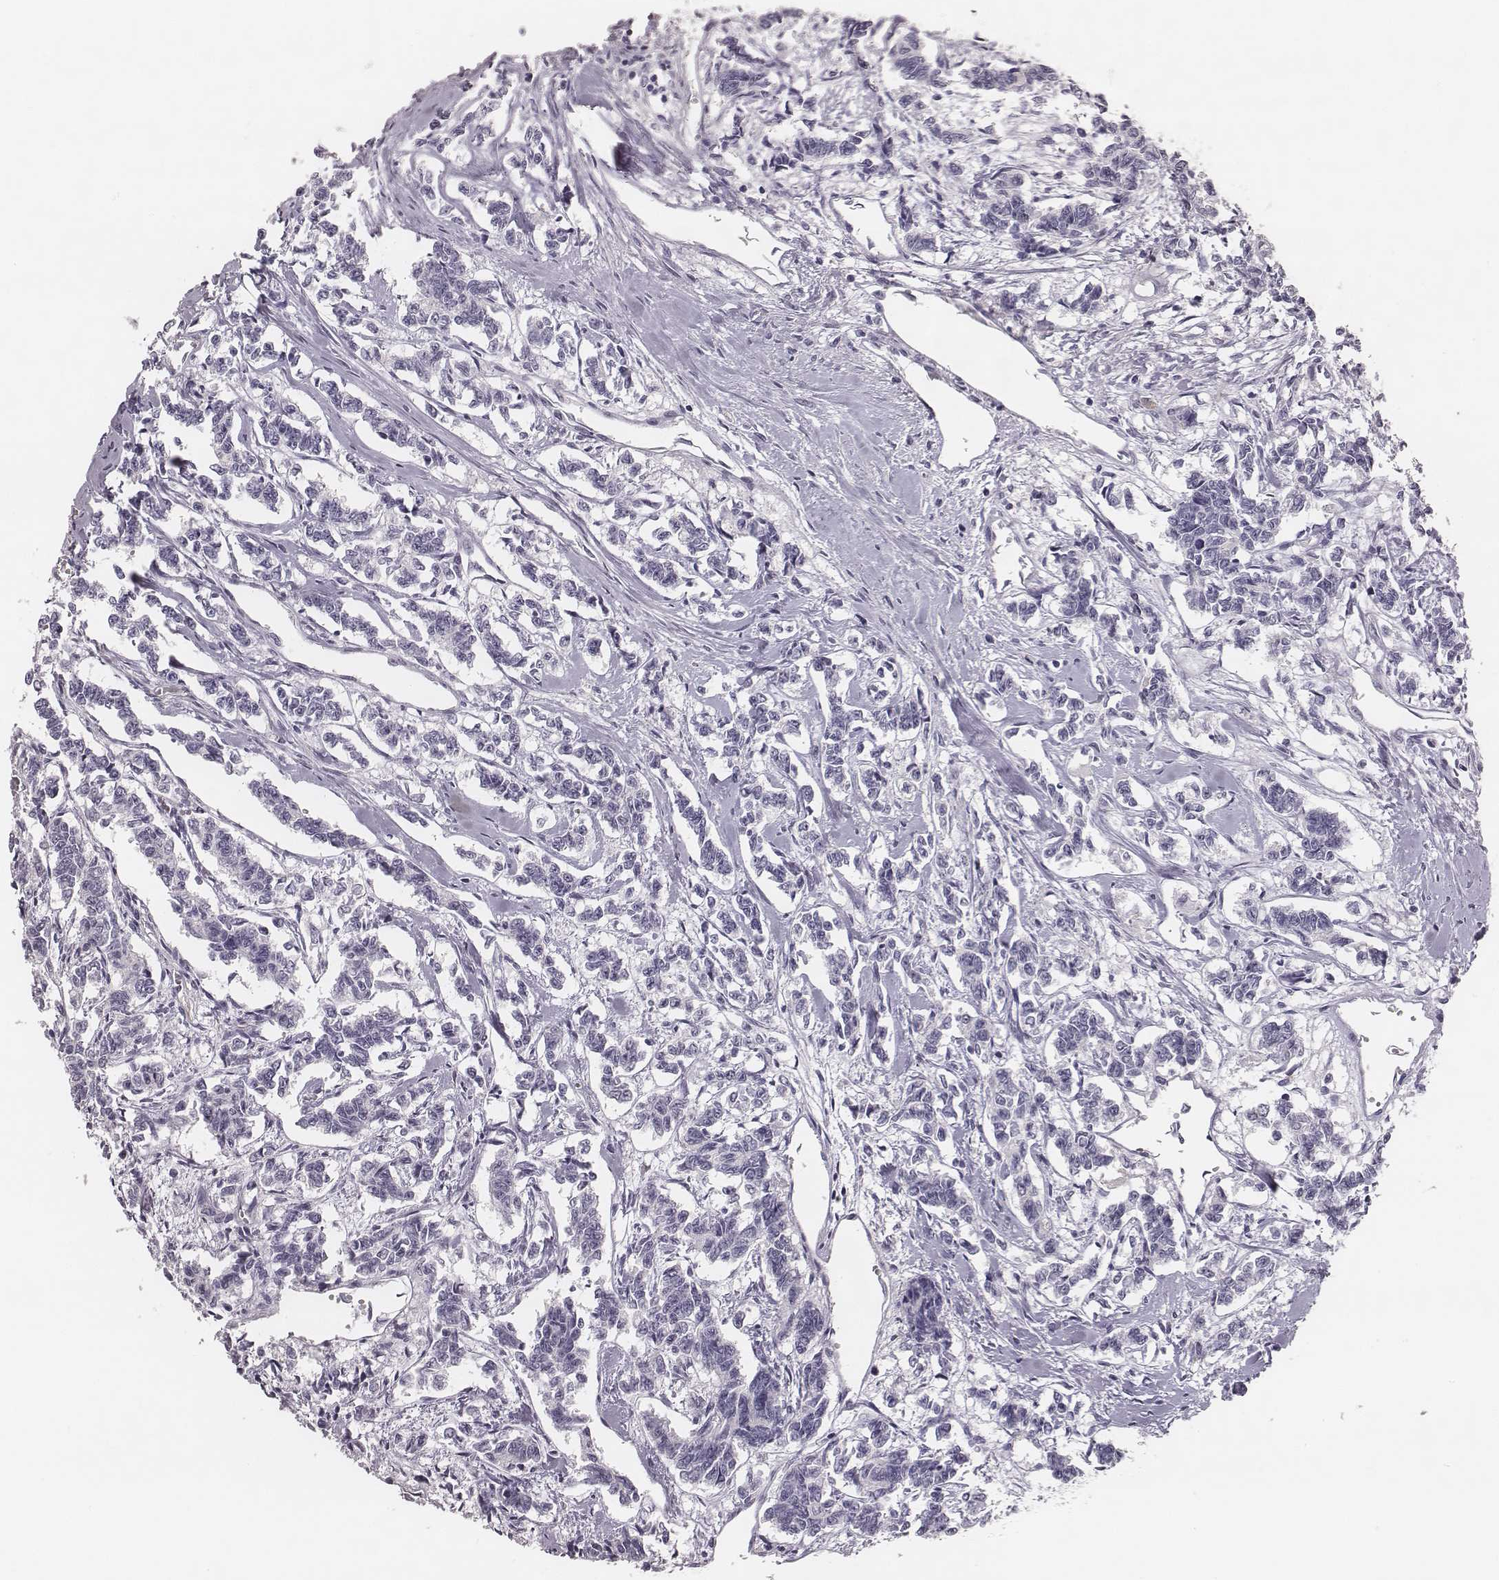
{"staining": {"intensity": "negative", "quantity": "none", "location": "none"}, "tissue": "carcinoid", "cell_type": "Tumor cells", "image_type": "cancer", "snomed": [{"axis": "morphology", "description": "Carcinoid, malignant, NOS"}, {"axis": "topography", "description": "Kidney"}], "caption": "Immunohistochemistry of human carcinoid (malignant) demonstrates no expression in tumor cells. Nuclei are stained in blue.", "gene": "KCNJ12", "patient": {"sex": "female", "age": 41}}